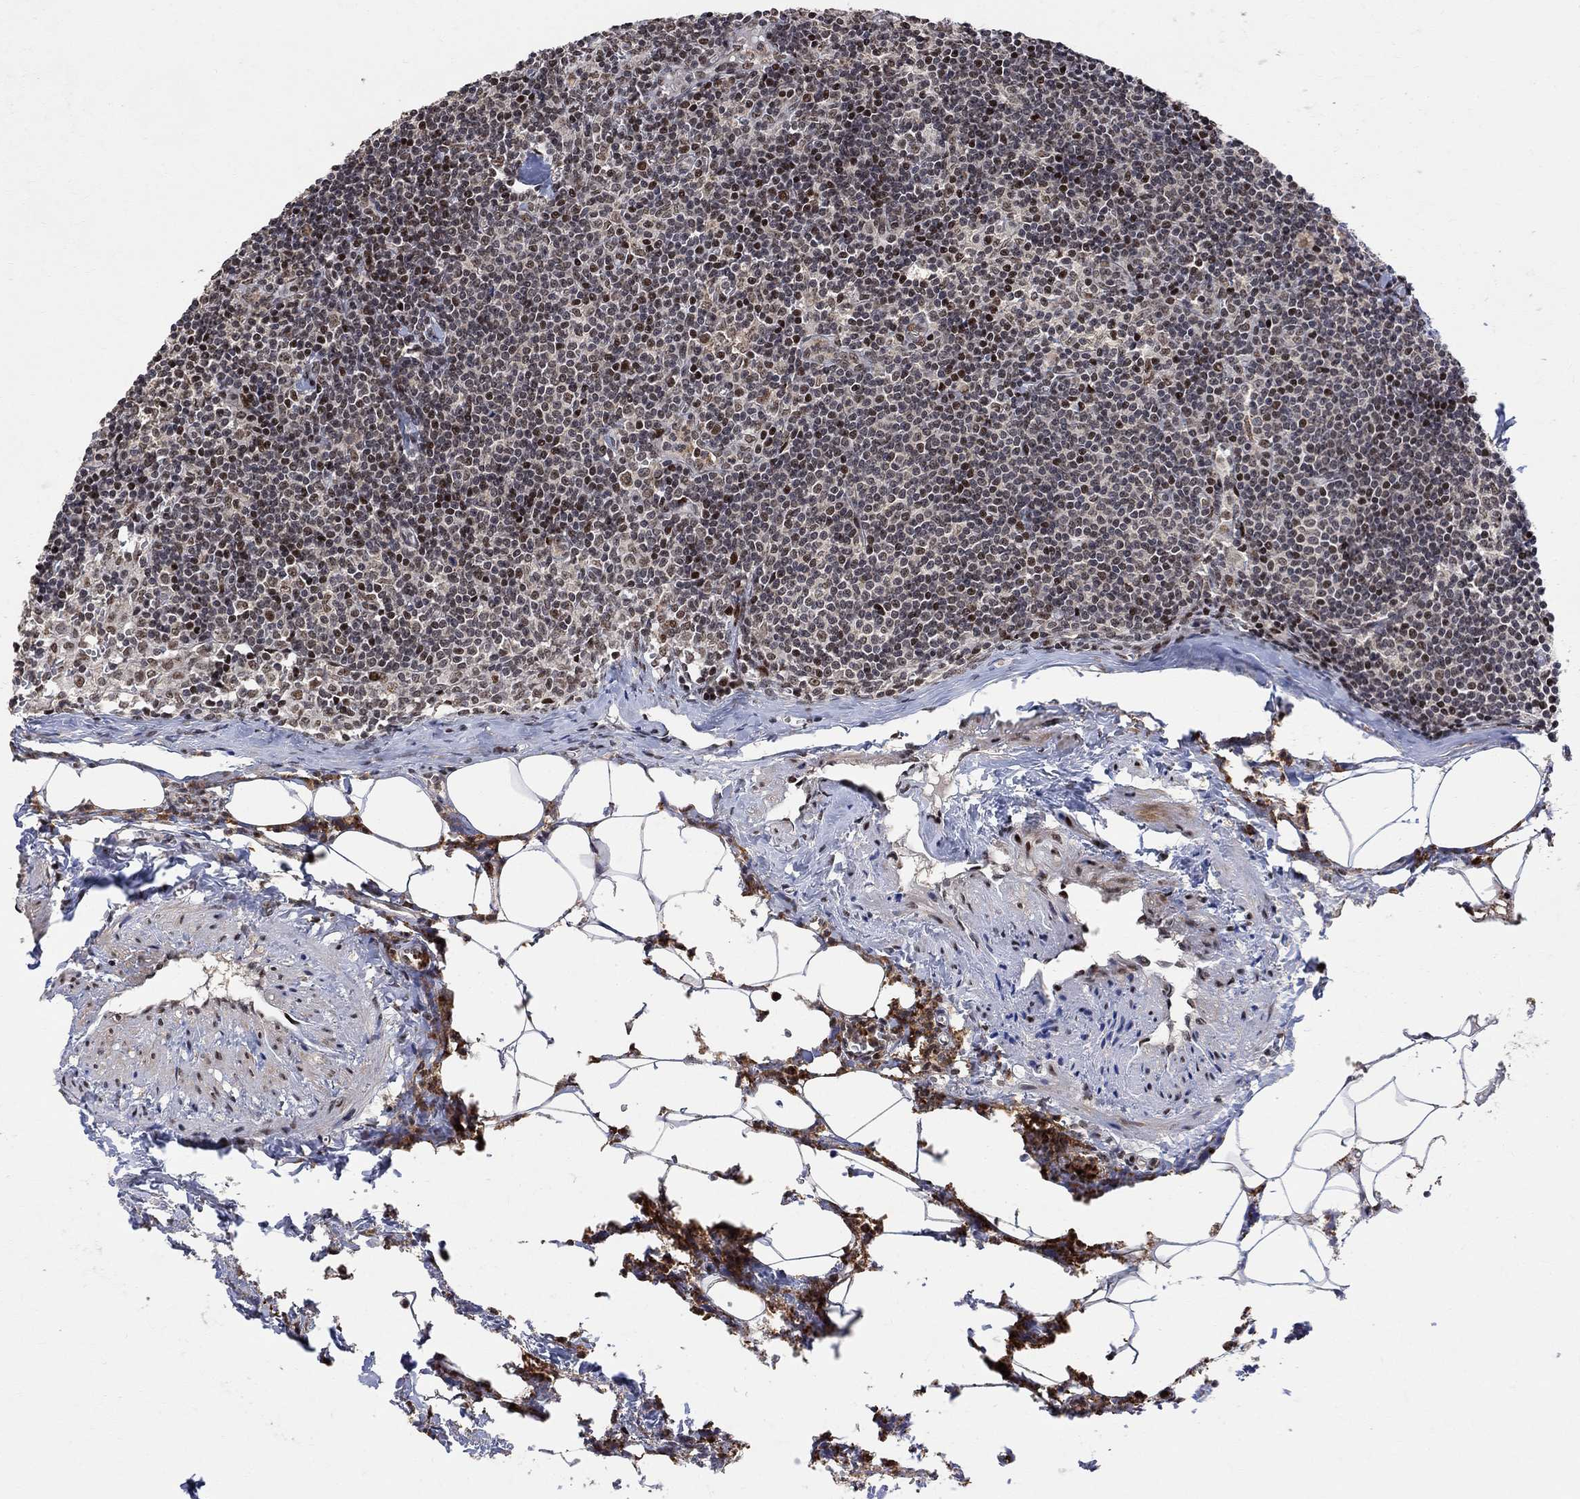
{"staining": {"intensity": "strong", "quantity": "<25%", "location": "nuclear"}, "tissue": "lymph node", "cell_type": "Germinal center cells", "image_type": "normal", "snomed": [{"axis": "morphology", "description": "Normal tissue, NOS"}, {"axis": "topography", "description": "Lymph node"}], "caption": "The image exhibits staining of normal lymph node, revealing strong nuclear protein positivity (brown color) within germinal center cells. Using DAB (brown) and hematoxylin (blue) stains, captured at high magnification using brightfield microscopy.", "gene": "E4F1", "patient": {"sex": "female", "age": 51}}